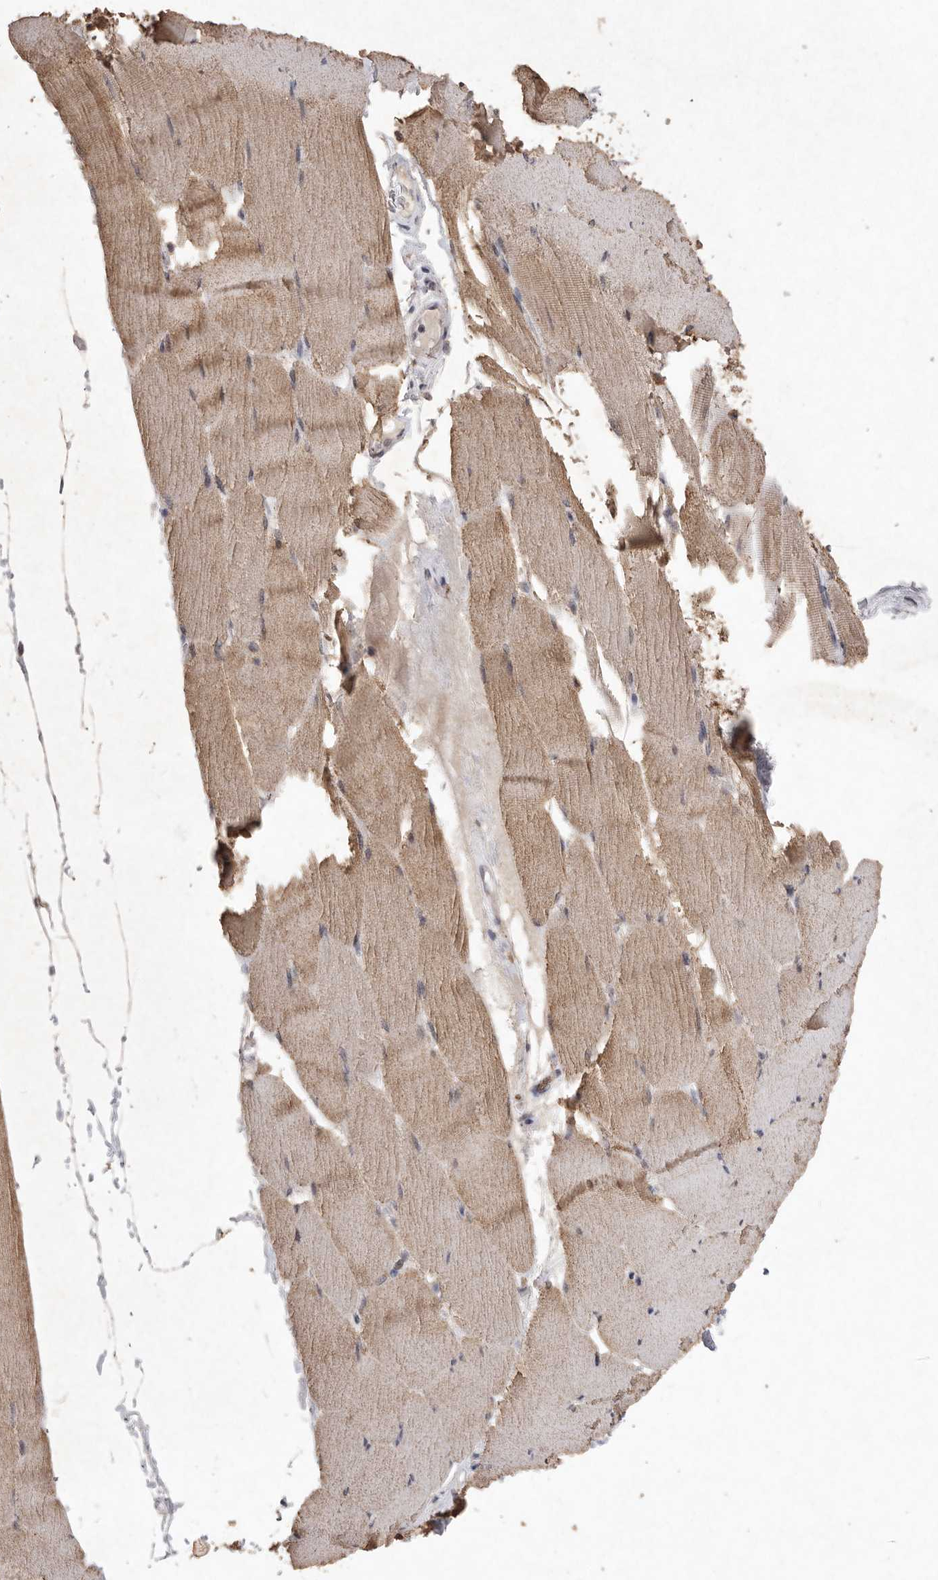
{"staining": {"intensity": "moderate", "quantity": "25%-75%", "location": "cytoplasmic/membranous"}, "tissue": "skeletal muscle", "cell_type": "Myocytes", "image_type": "normal", "snomed": [{"axis": "morphology", "description": "Normal tissue, NOS"}, {"axis": "topography", "description": "Skeletal muscle"}], "caption": "IHC staining of unremarkable skeletal muscle, which reveals medium levels of moderate cytoplasmic/membranous expression in approximately 25%-75% of myocytes indicating moderate cytoplasmic/membranous protein expression. The staining was performed using DAB (3,3'-diaminobenzidine) (brown) for protein detection and nuclei were counterstained in hematoxylin (blue).", "gene": "APLNR", "patient": {"sex": "male", "age": 62}}